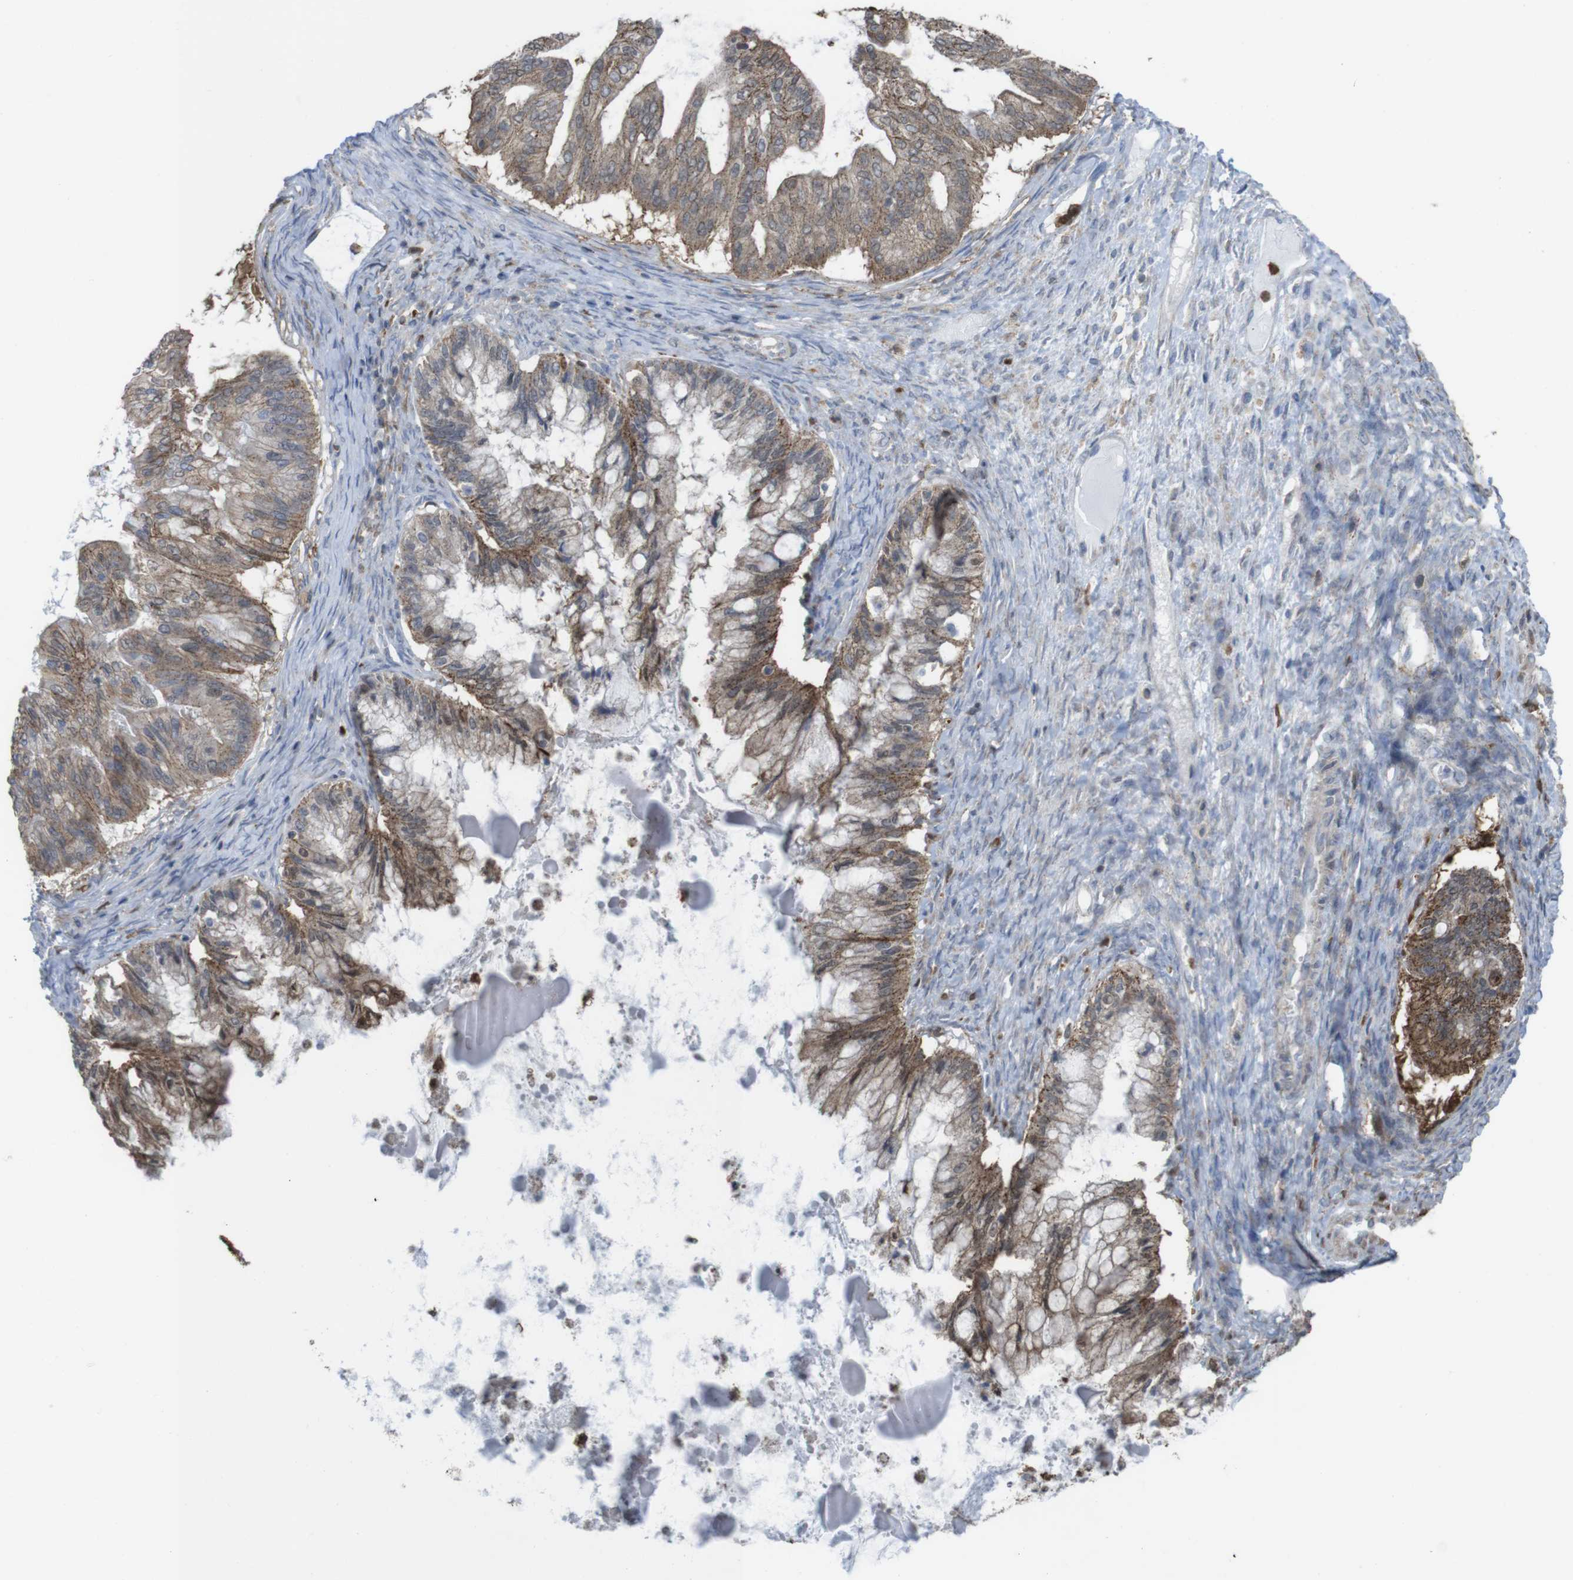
{"staining": {"intensity": "moderate", "quantity": "25%-75%", "location": "cytoplasmic/membranous"}, "tissue": "ovarian cancer", "cell_type": "Tumor cells", "image_type": "cancer", "snomed": [{"axis": "morphology", "description": "Cystadenocarcinoma, mucinous, NOS"}, {"axis": "topography", "description": "Ovary"}], "caption": "Immunohistochemical staining of human mucinous cystadenocarcinoma (ovarian) reveals medium levels of moderate cytoplasmic/membranous protein positivity in about 25%-75% of tumor cells. (Stains: DAB in brown, nuclei in blue, Microscopy: brightfield microscopy at high magnification).", "gene": "PRKCD", "patient": {"sex": "female", "age": 57}}